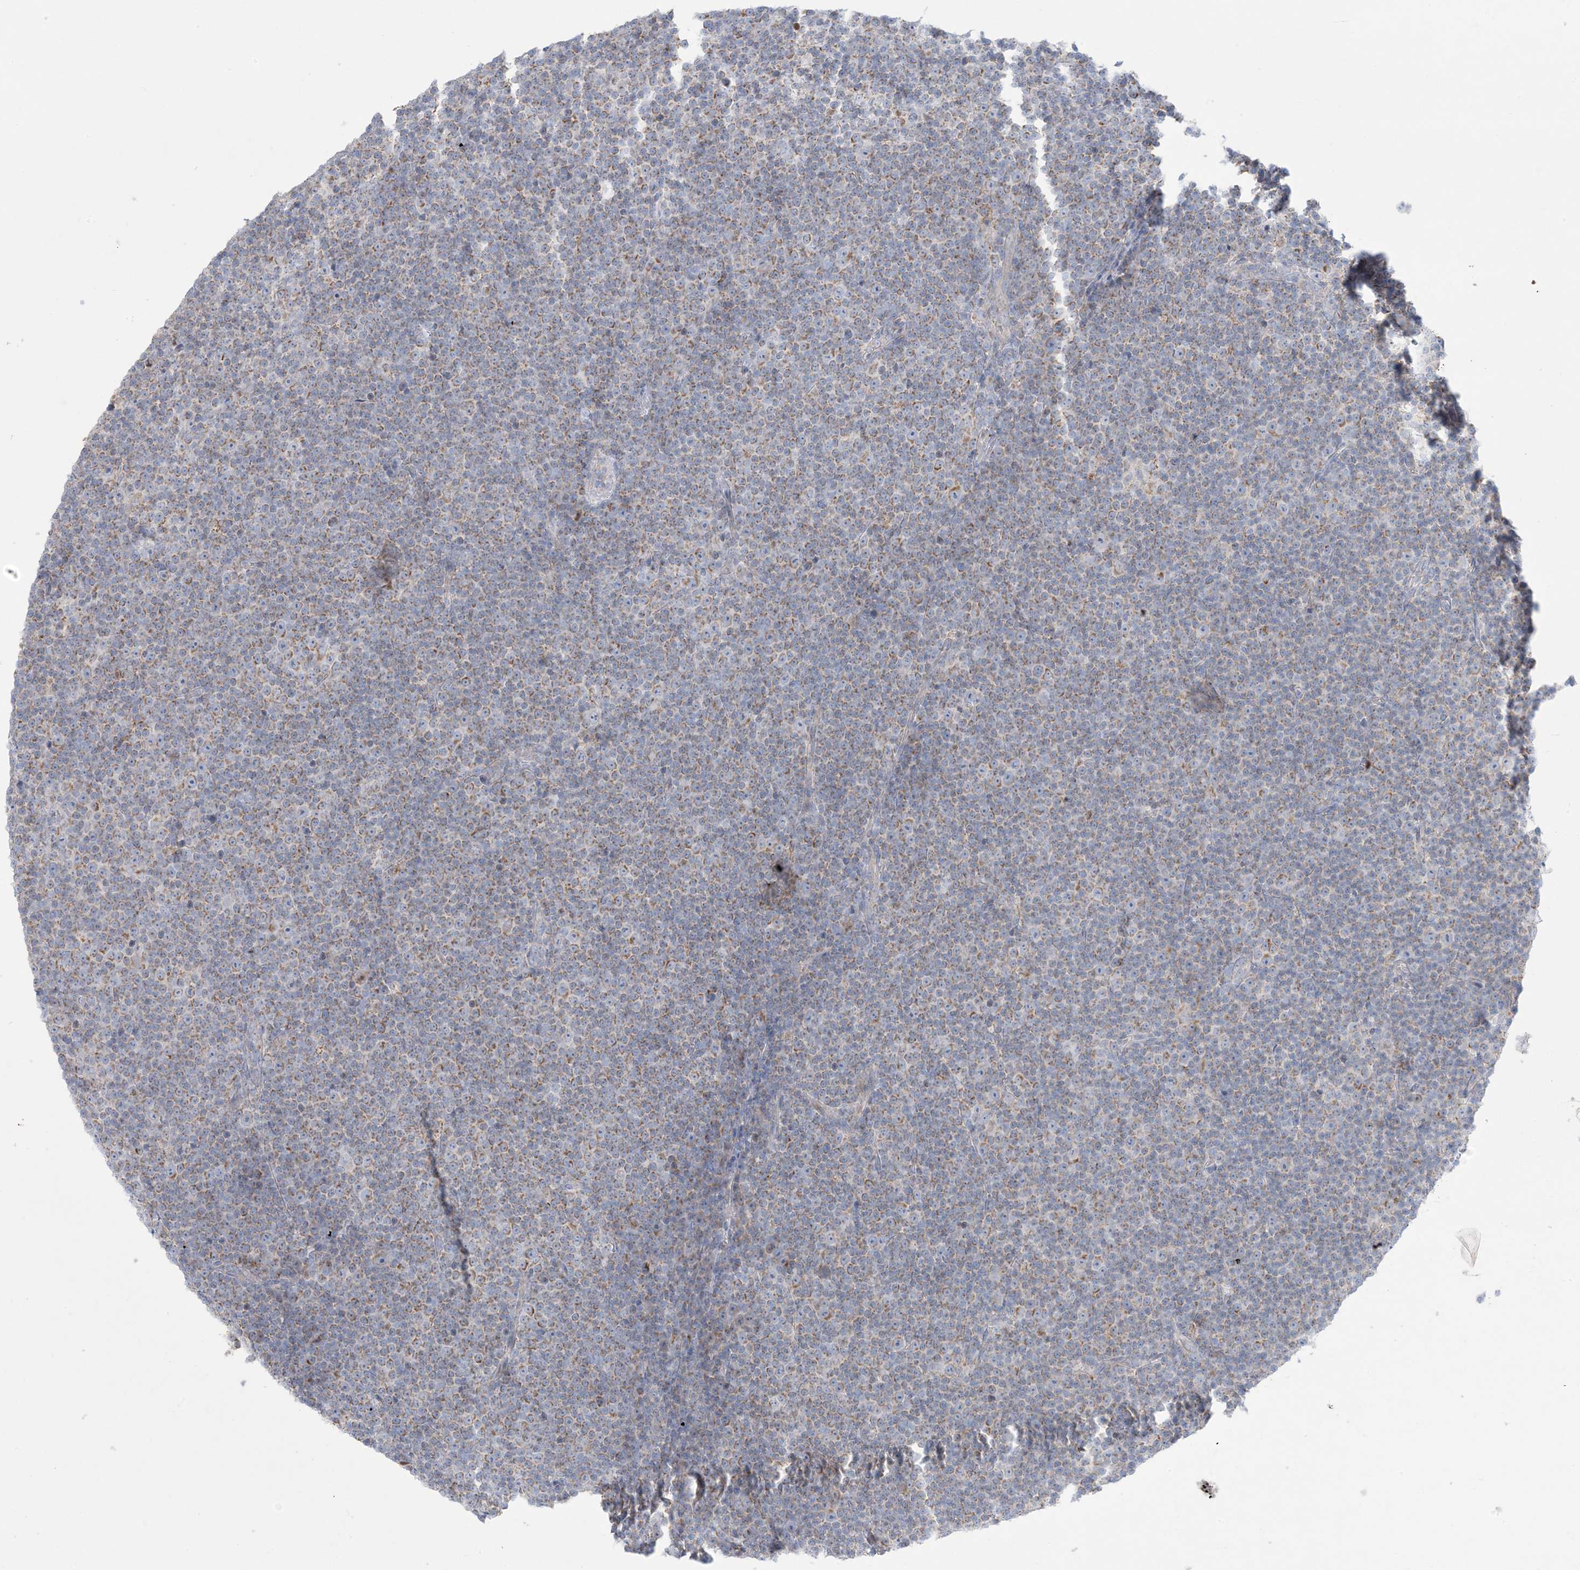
{"staining": {"intensity": "weak", "quantity": ">75%", "location": "cytoplasmic/membranous"}, "tissue": "lymphoma", "cell_type": "Tumor cells", "image_type": "cancer", "snomed": [{"axis": "morphology", "description": "Malignant lymphoma, non-Hodgkin's type, Low grade"}, {"axis": "topography", "description": "Lymph node"}], "caption": "IHC staining of malignant lymphoma, non-Hodgkin's type (low-grade), which displays low levels of weak cytoplasmic/membranous expression in about >75% of tumor cells indicating weak cytoplasmic/membranous protein expression. The staining was performed using DAB (brown) for protein detection and nuclei were counterstained in hematoxylin (blue).", "gene": "KCTD6", "patient": {"sex": "female", "age": 67}}